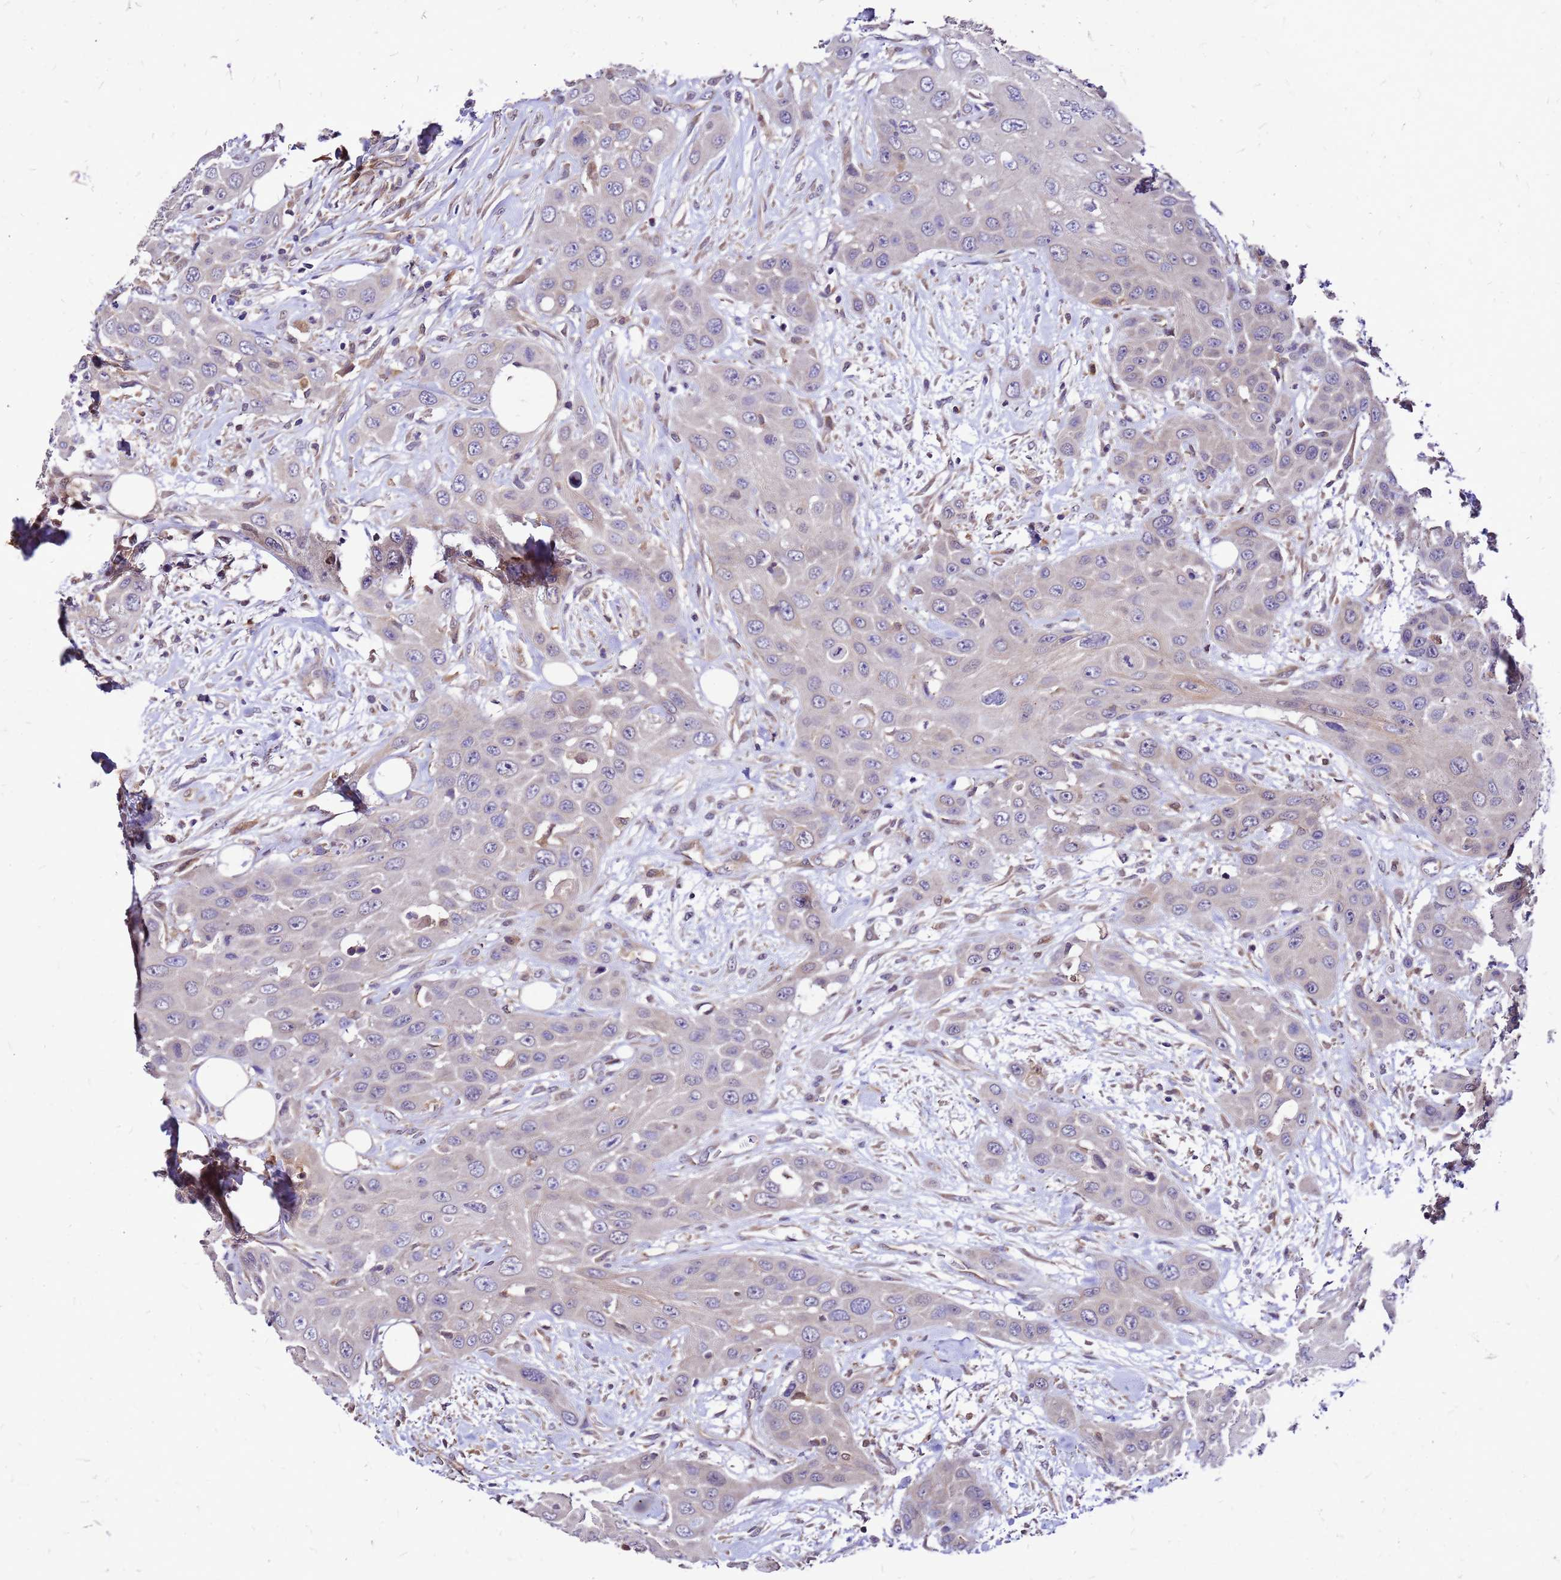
{"staining": {"intensity": "negative", "quantity": "none", "location": "none"}, "tissue": "head and neck cancer", "cell_type": "Tumor cells", "image_type": "cancer", "snomed": [{"axis": "morphology", "description": "Squamous cell carcinoma, NOS"}, {"axis": "topography", "description": "Head-Neck"}], "caption": "DAB immunohistochemical staining of human head and neck squamous cell carcinoma reveals no significant expression in tumor cells.", "gene": "DUSP23", "patient": {"sex": "male", "age": 81}}